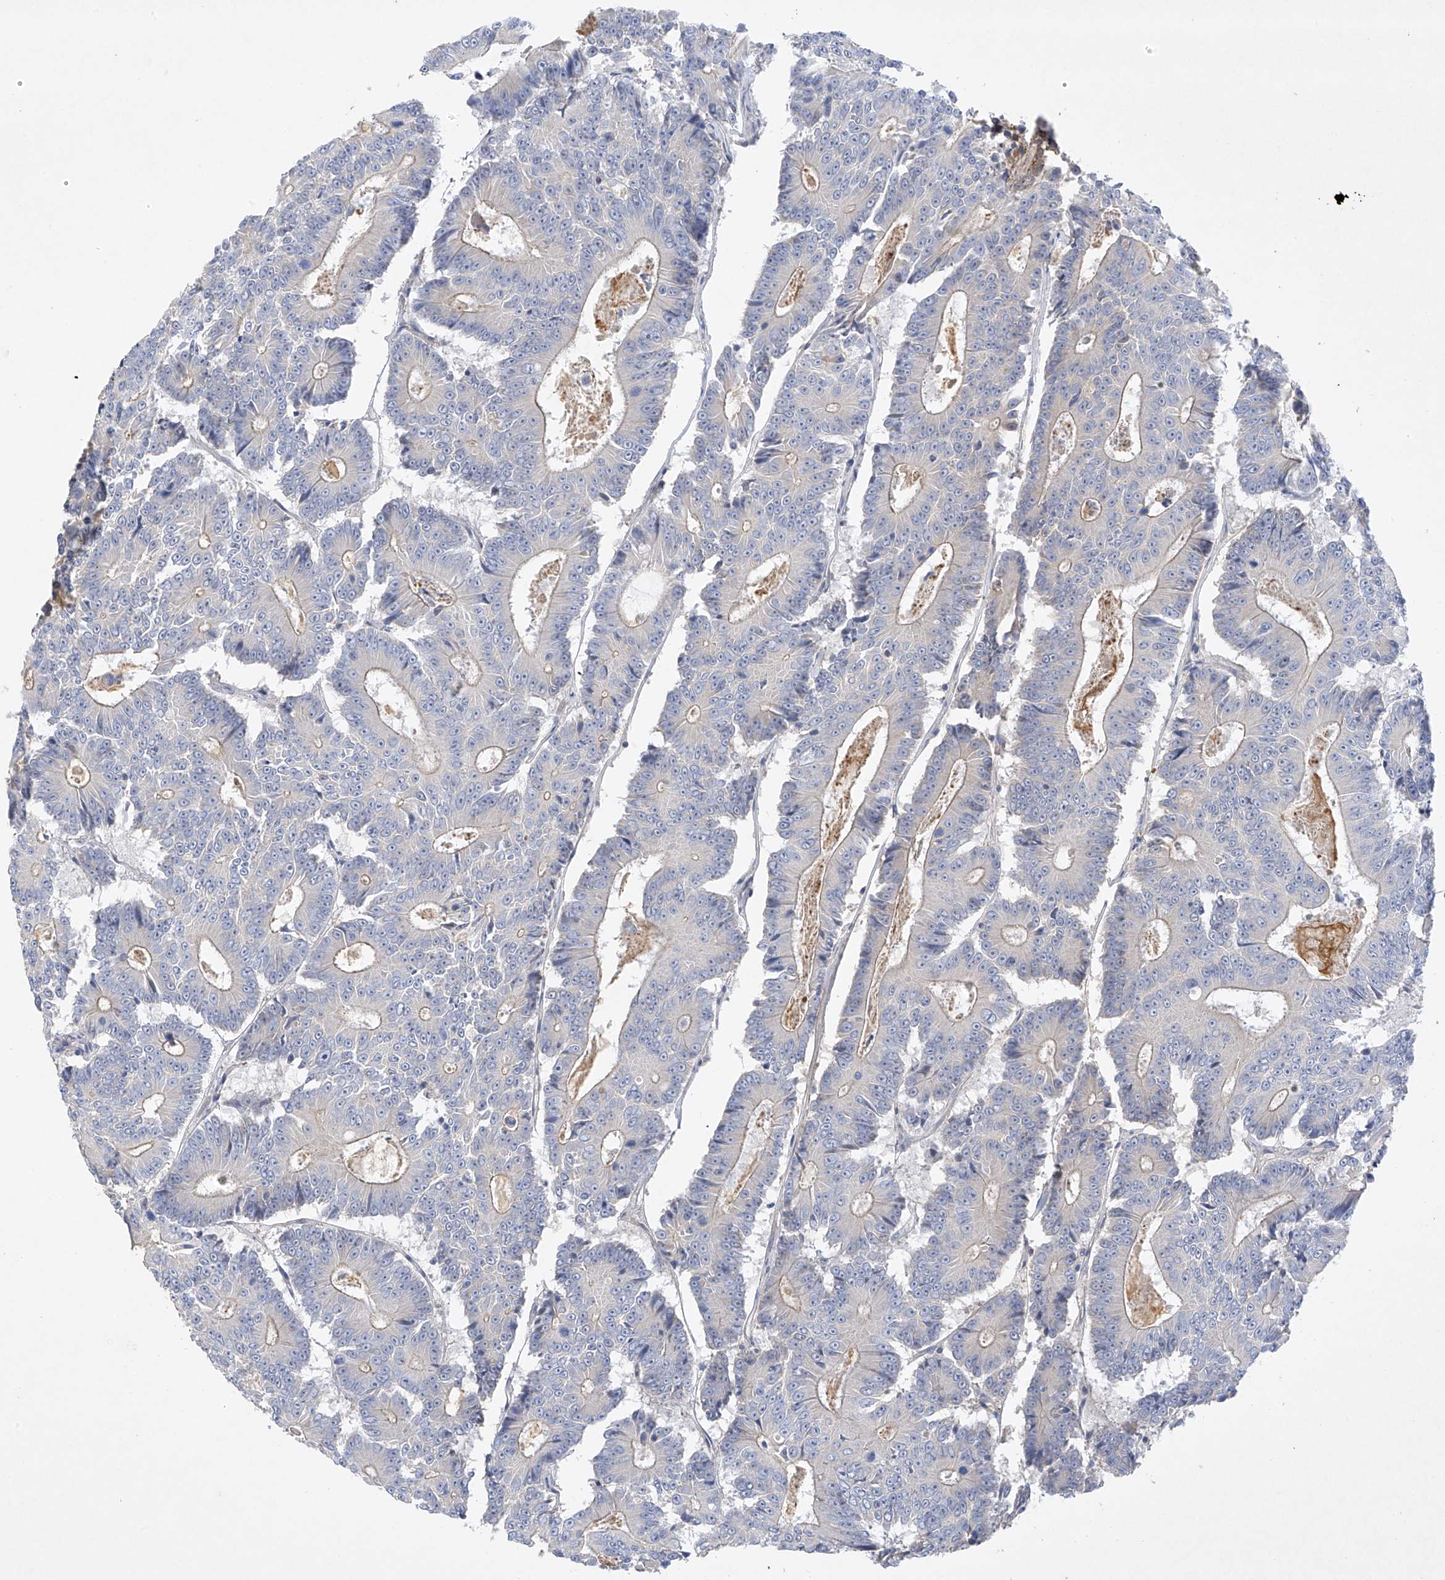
{"staining": {"intensity": "weak", "quantity": "25%-75%", "location": "cytoplasmic/membranous"}, "tissue": "colorectal cancer", "cell_type": "Tumor cells", "image_type": "cancer", "snomed": [{"axis": "morphology", "description": "Adenocarcinoma, NOS"}, {"axis": "topography", "description": "Colon"}], "caption": "Tumor cells display low levels of weak cytoplasmic/membranous expression in about 25%-75% of cells in colorectal adenocarcinoma.", "gene": "PRSS12", "patient": {"sex": "male", "age": 83}}